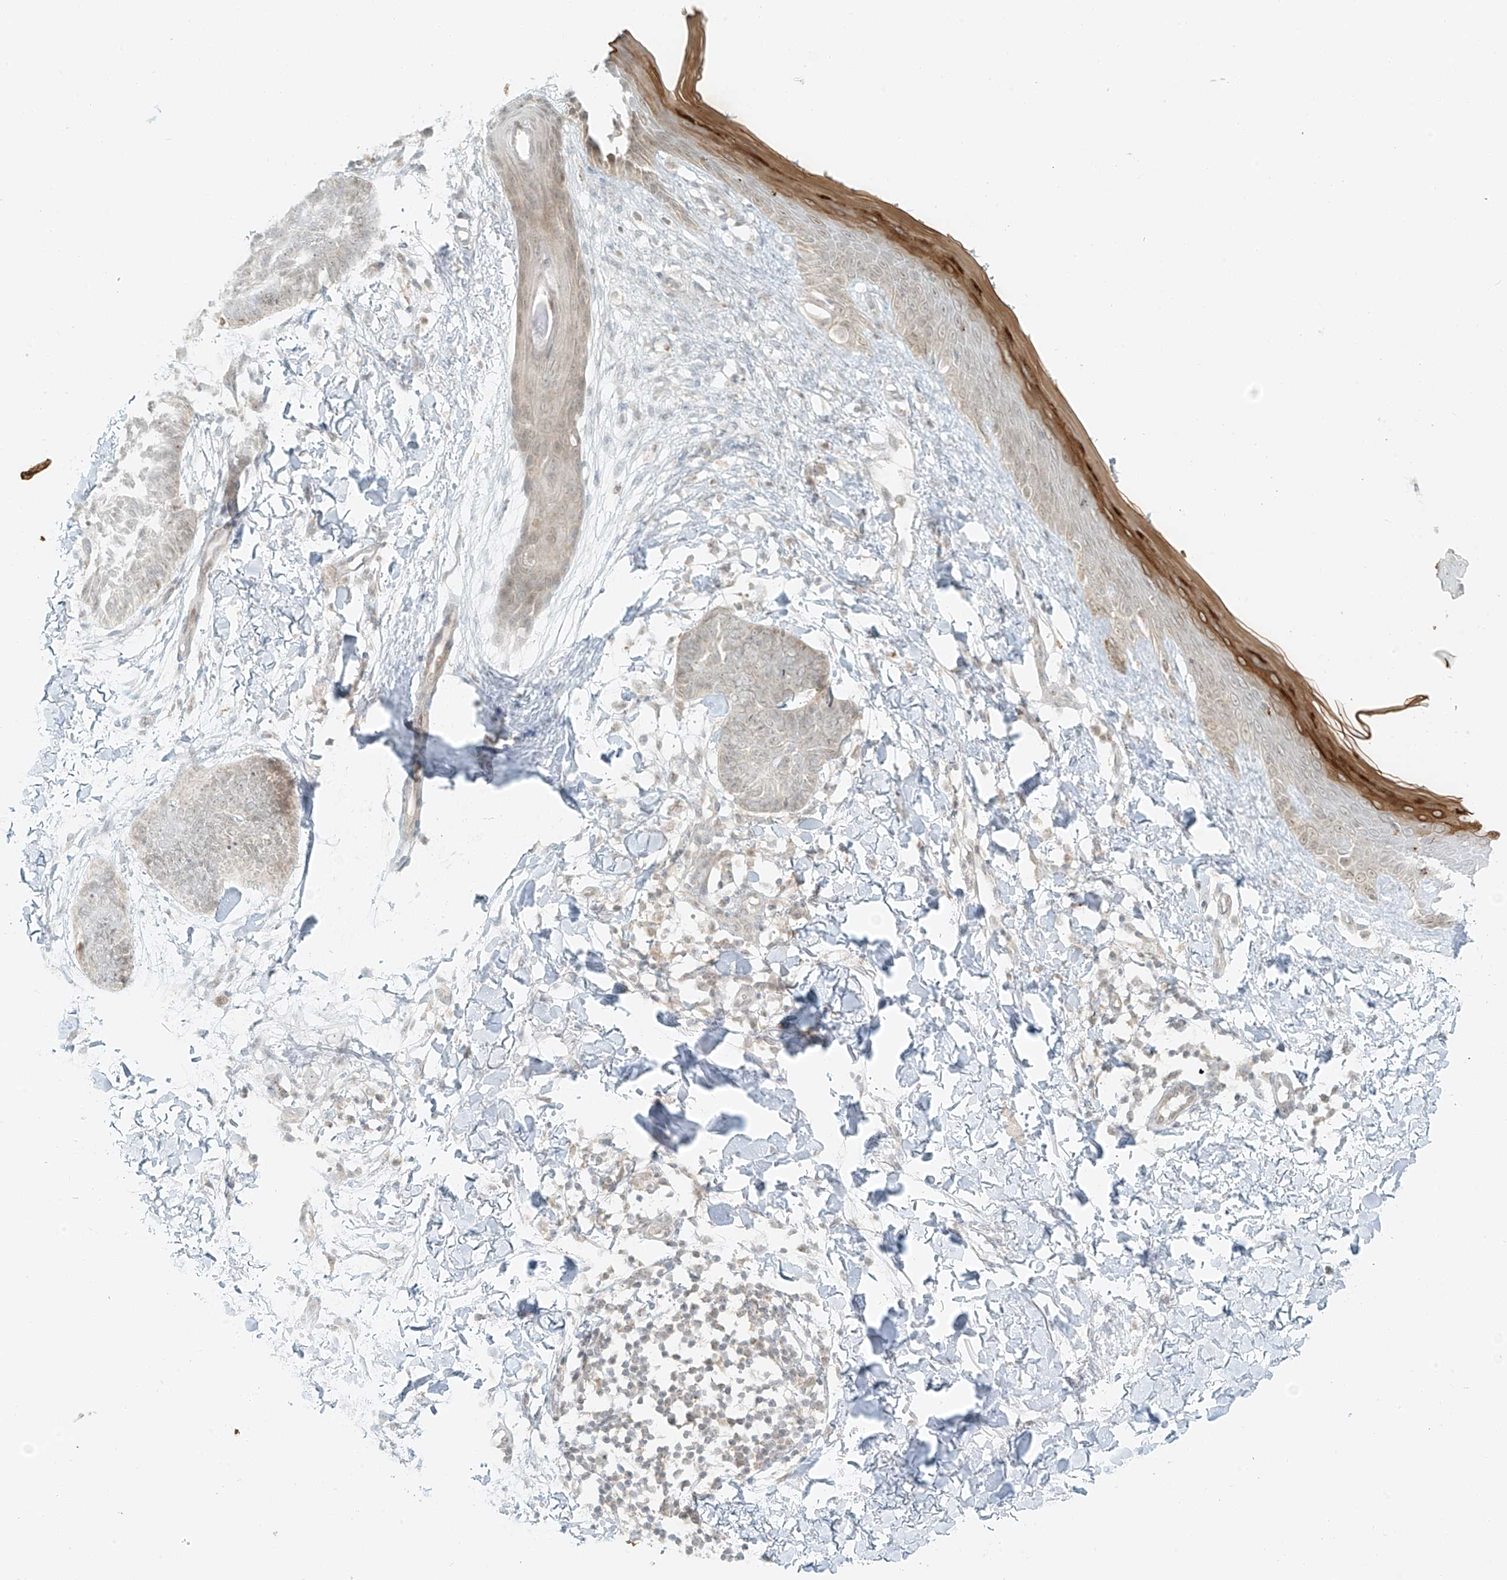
{"staining": {"intensity": "weak", "quantity": "25%-75%", "location": "nuclear"}, "tissue": "skin cancer", "cell_type": "Tumor cells", "image_type": "cancer", "snomed": [{"axis": "morphology", "description": "Normal tissue, NOS"}, {"axis": "morphology", "description": "Basal cell carcinoma"}, {"axis": "topography", "description": "Skin"}], "caption": "This is an image of immunohistochemistry staining of skin cancer (basal cell carcinoma), which shows weak expression in the nuclear of tumor cells.", "gene": "MIPEP", "patient": {"sex": "male", "age": 50}}